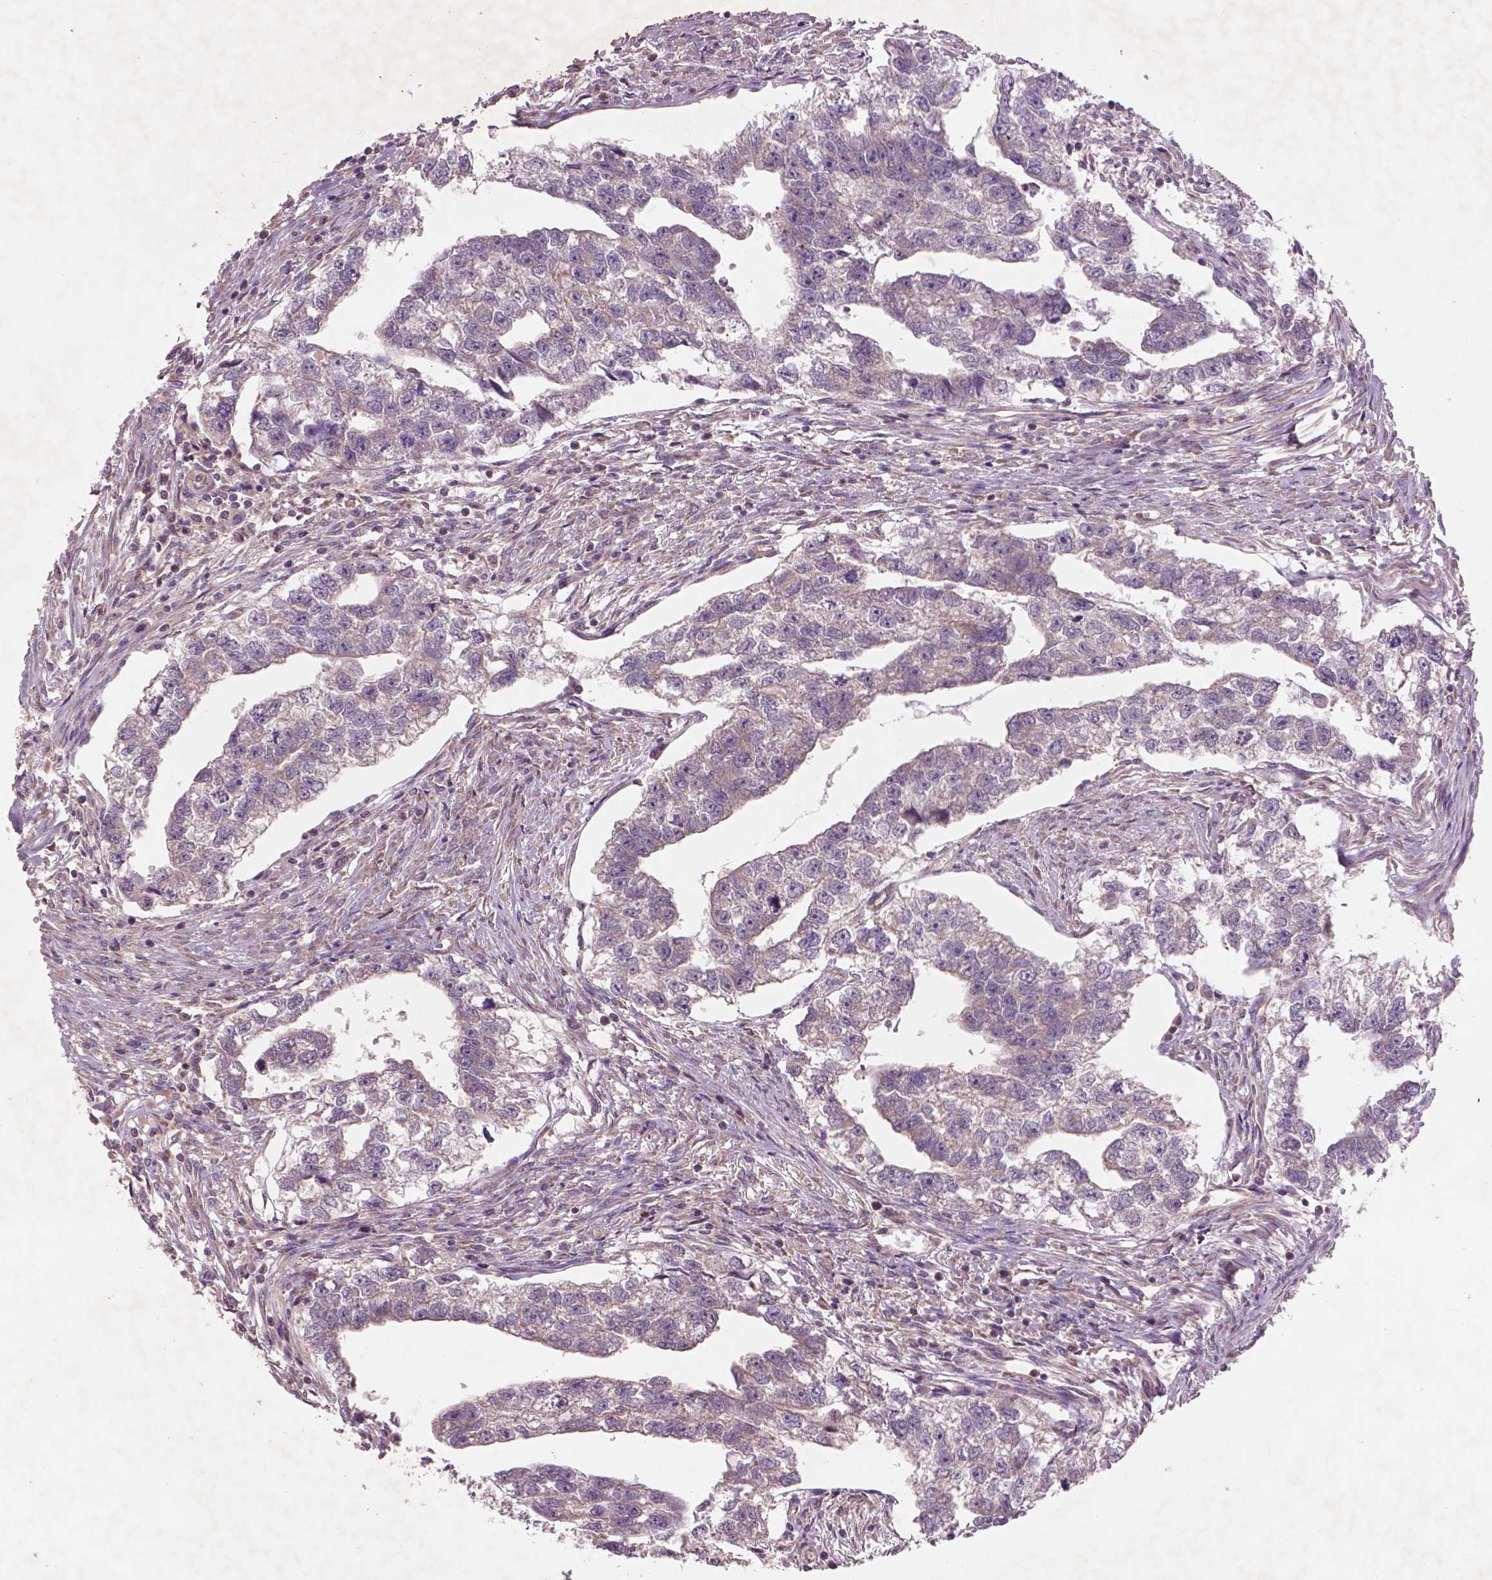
{"staining": {"intensity": "negative", "quantity": "none", "location": "none"}, "tissue": "testis cancer", "cell_type": "Tumor cells", "image_type": "cancer", "snomed": [{"axis": "morphology", "description": "Carcinoma, Embryonal, NOS"}, {"axis": "morphology", "description": "Teratoma, malignant, NOS"}, {"axis": "topography", "description": "Testis"}], "caption": "Immunohistochemistry of testis cancer reveals no staining in tumor cells.", "gene": "NLRX1", "patient": {"sex": "male", "age": 44}}